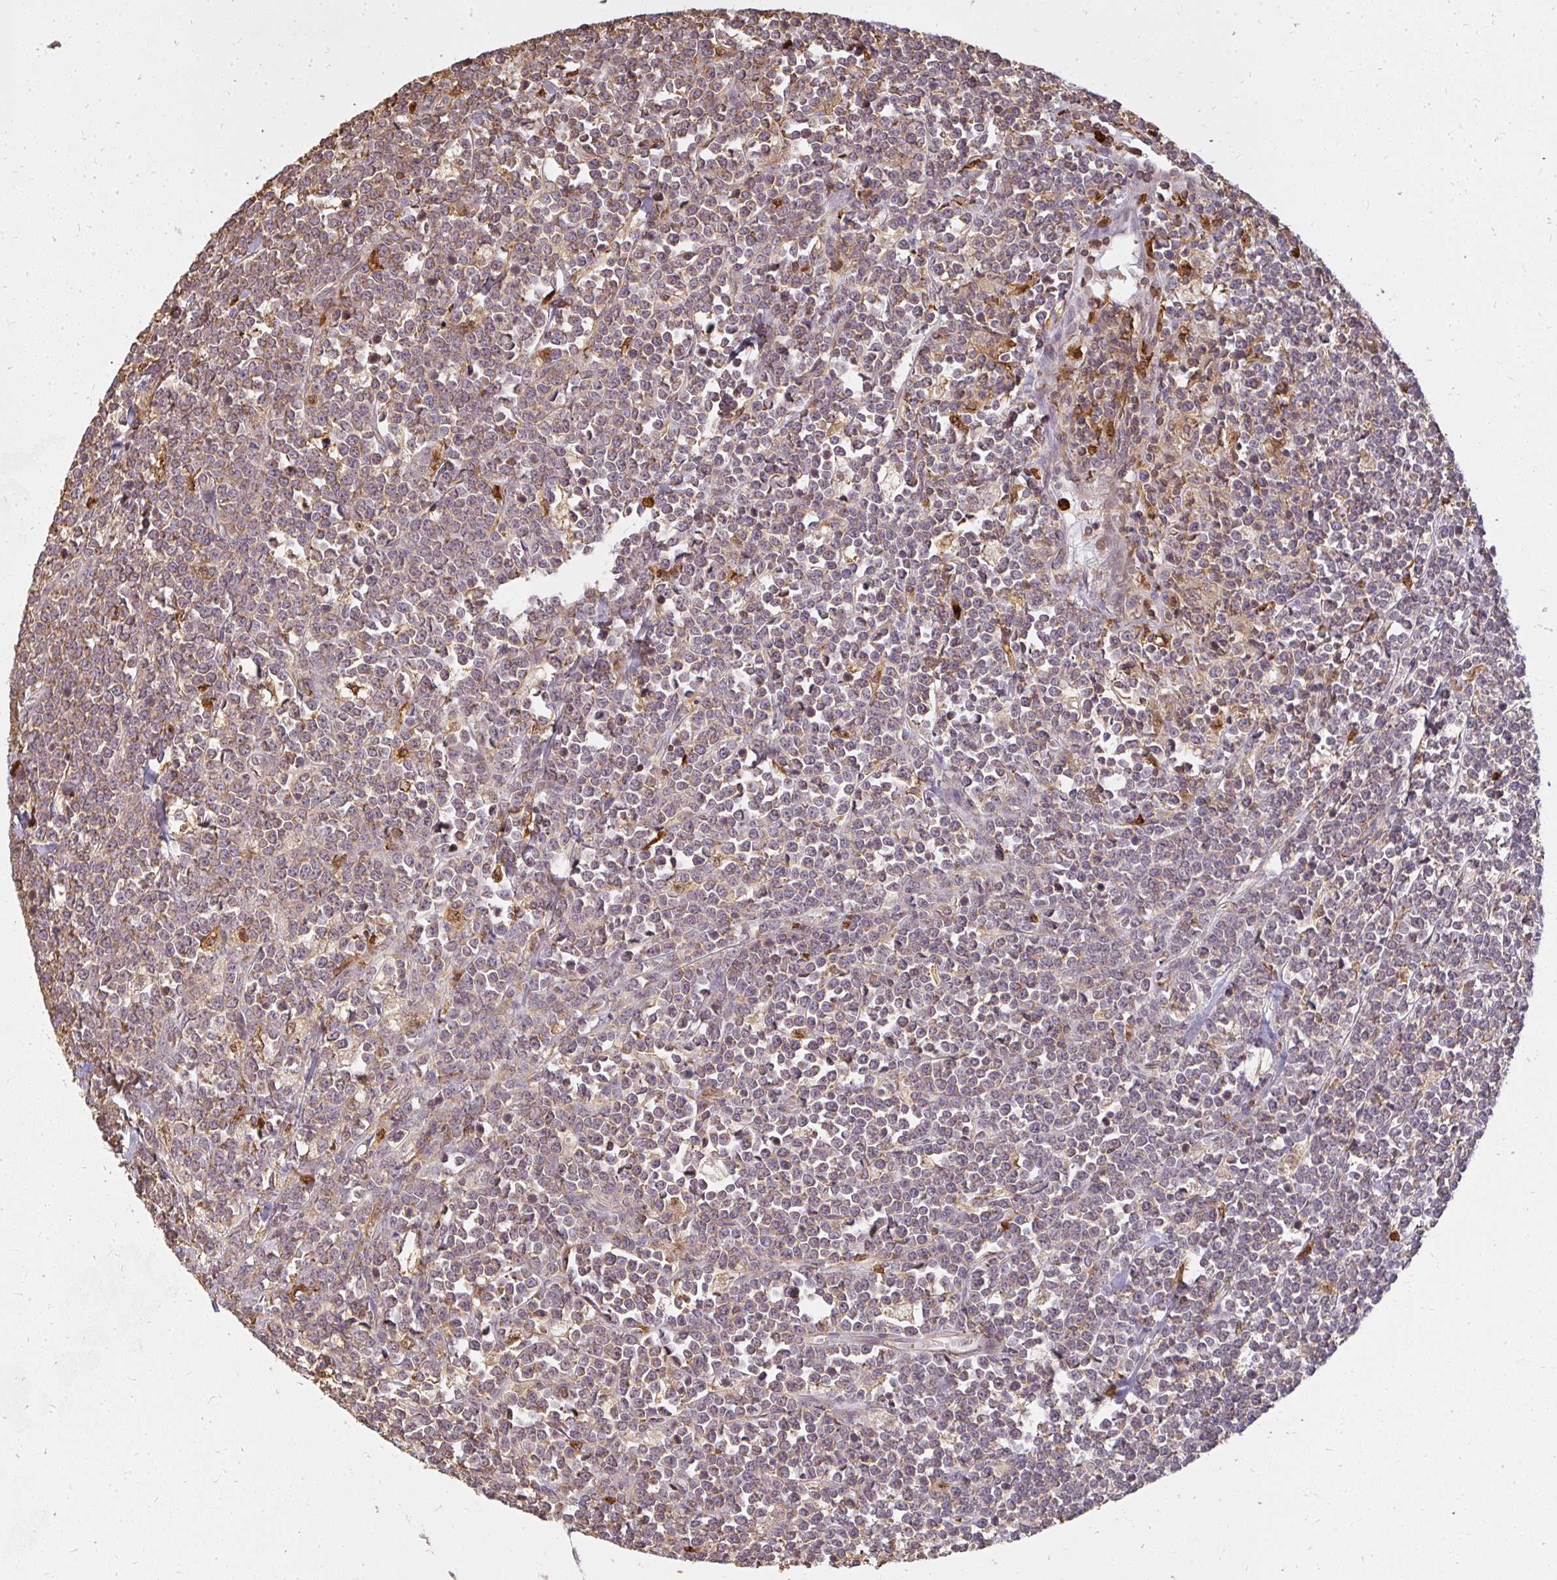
{"staining": {"intensity": "moderate", "quantity": "<25%", "location": "cytoplasmic/membranous"}, "tissue": "lymphoma", "cell_type": "Tumor cells", "image_type": "cancer", "snomed": [{"axis": "morphology", "description": "Malignant lymphoma, non-Hodgkin's type, High grade"}, {"axis": "topography", "description": "Small intestine"}, {"axis": "topography", "description": "Colon"}], "caption": "The immunohistochemical stain labels moderate cytoplasmic/membranous staining in tumor cells of lymphoma tissue. The protein is stained brown, and the nuclei are stained in blue (DAB (3,3'-diaminobenzidine) IHC with brightfield microscopy, high magnification).", "gene": "CNTRL", "patient": {"sex": "male", "age": 8}}